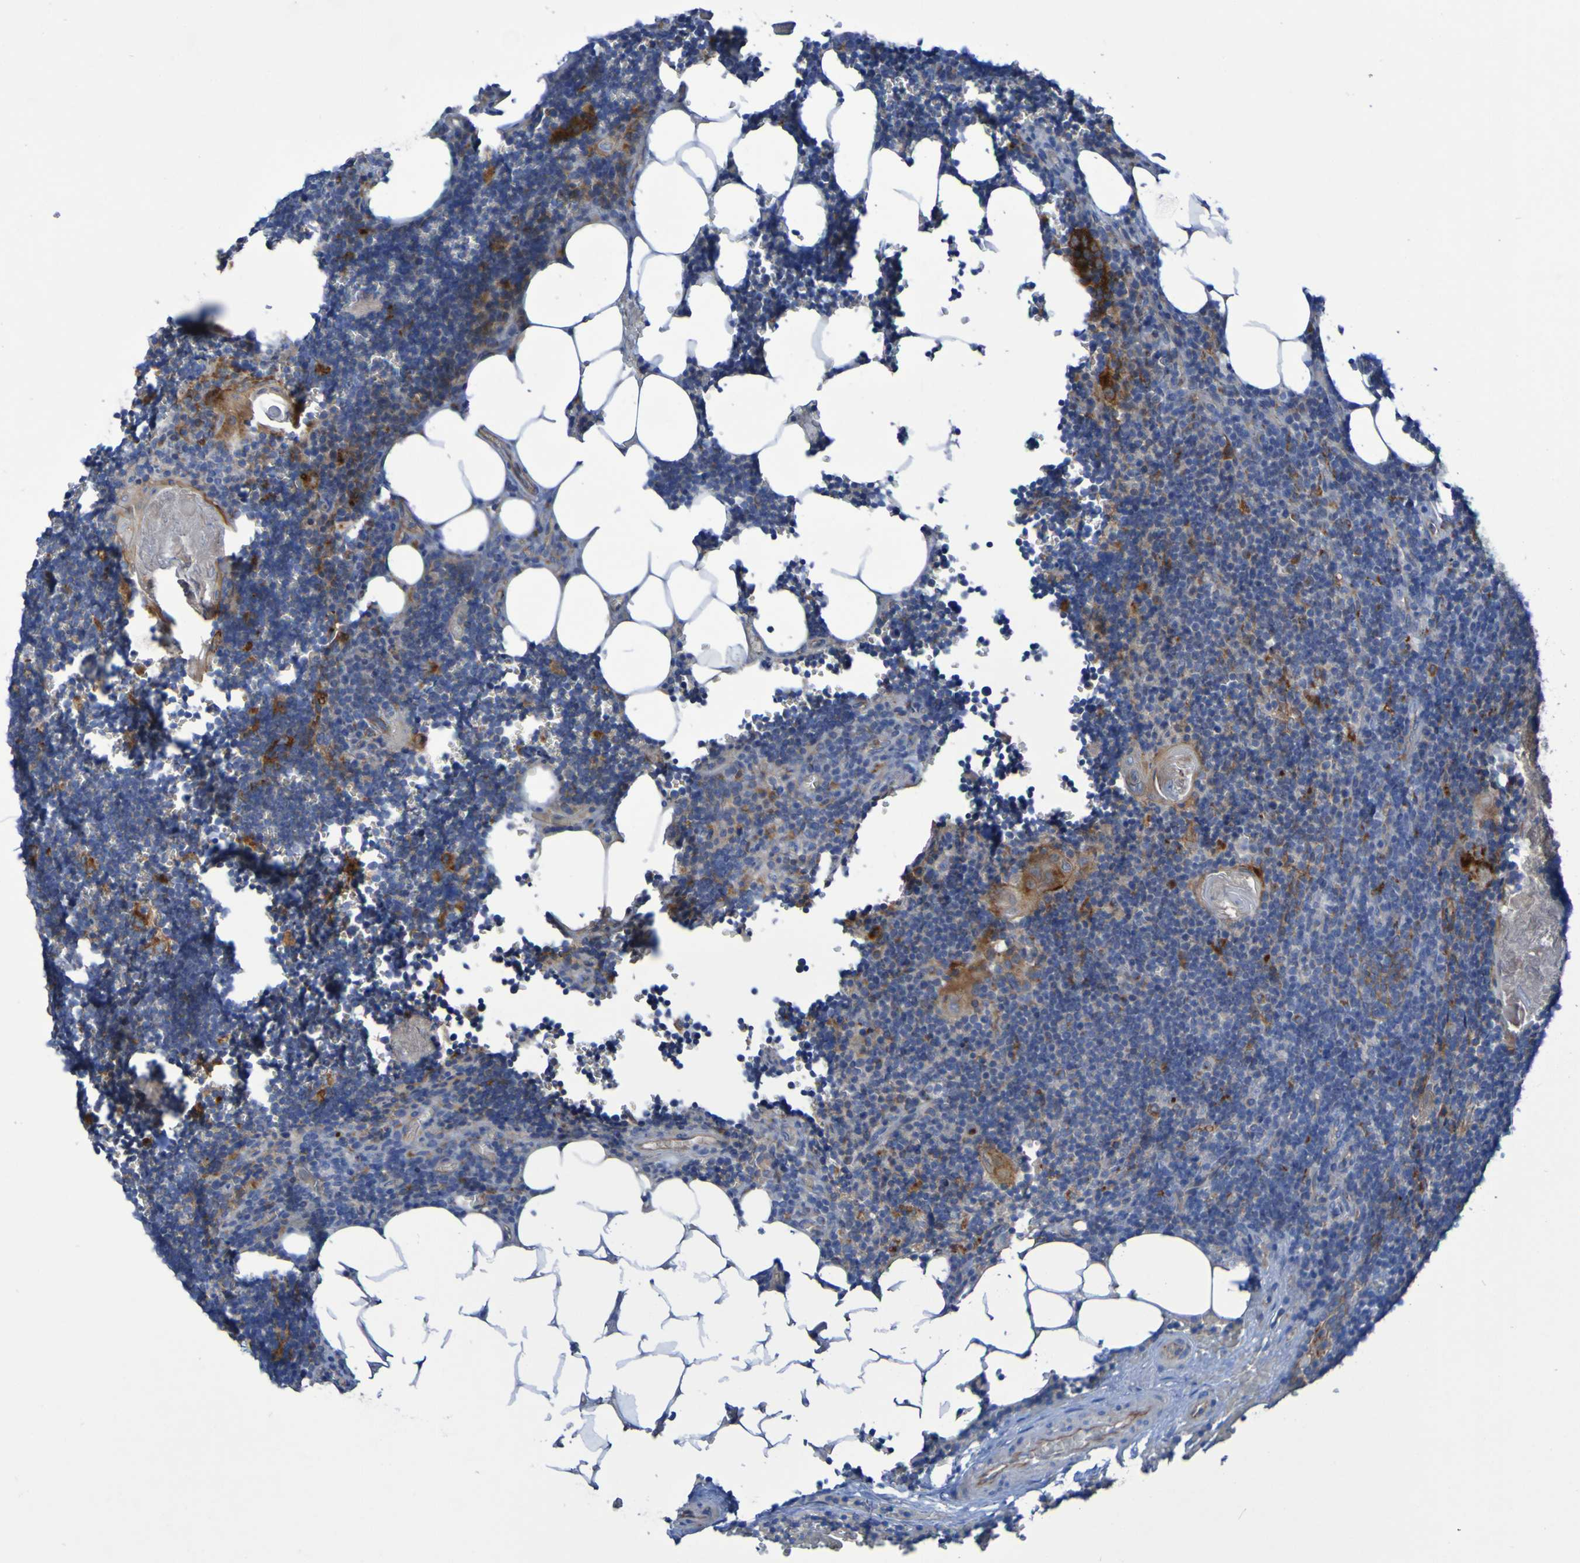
{"staining": {"intensity": "negative", "quantity": "none", "location": "none"}, "tissue": "lymph node", "cell_type": "Germinal center cells", "image_type": "normal", "snomed": [{"axis": "morphology", "description": "Normal tissue, NOS"}, {"axis": "topography", "description": "Lymph node"}], "caption": "IHC of normal human lymph node reveals no staining in germinal center cells. (Brightfield microscopy of DAB IHC at high magnification).", "gene": "ARHGEF16", "patient": {"sex": "male", "age": 33}}